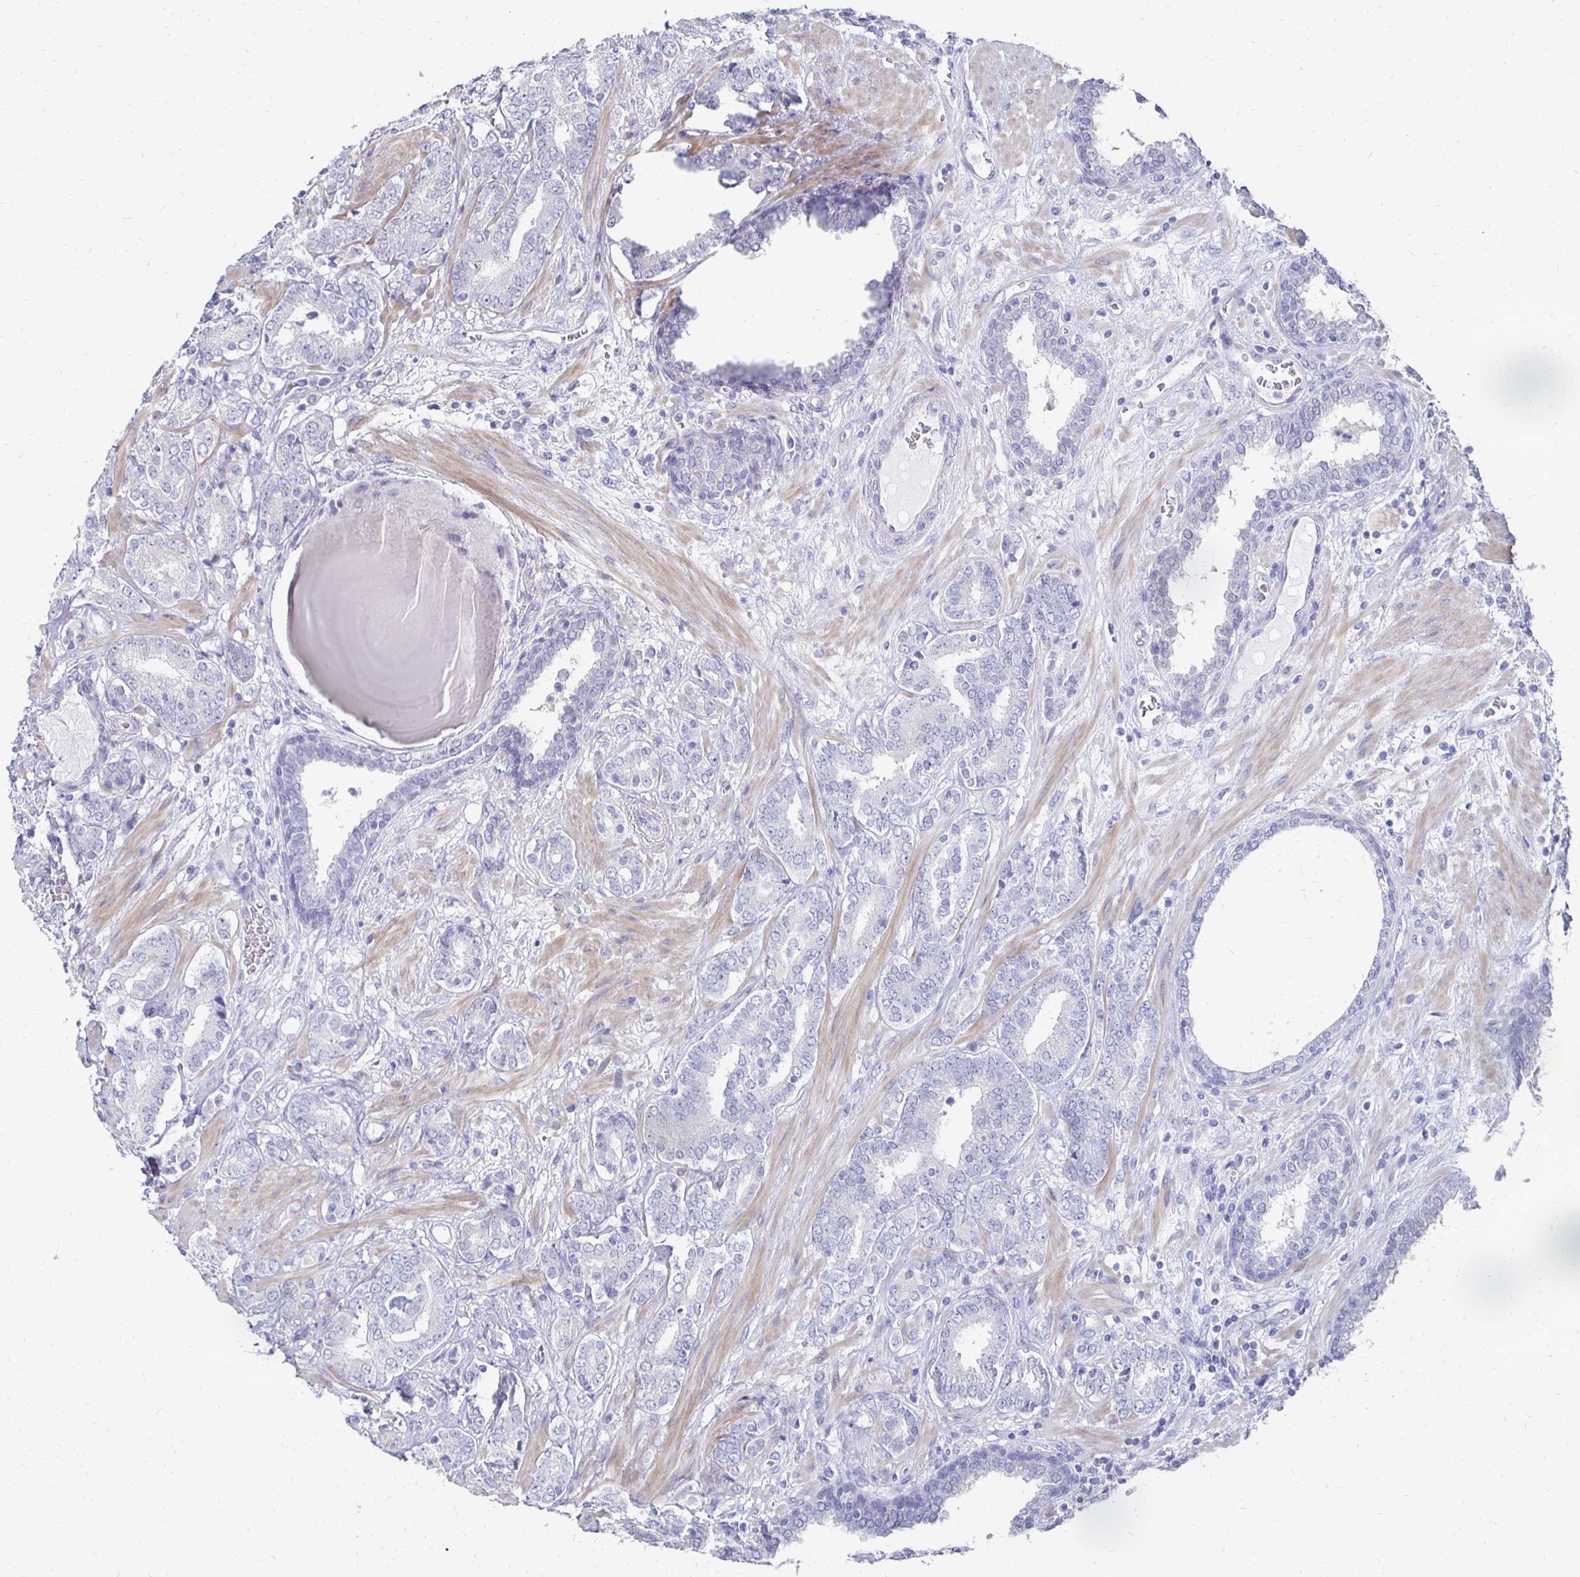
{"staining": {"intensity": "negative", "quantity": "none", "location": "none"}, "tissue": "prostate cancer", "cell_type": "Tumor cells", "image_type": "cancer", "snomed": [{"axis": "morphology", "description": "Adenocarcinoma, High grade"}, {"axis": "topography", "description": "Prostate"}], "caption": "This is an immunohistochemistry (IHC) photomicrograph of prostate cancer. There is no positivity in tumor cells.", "gene": "SYCP3", "patient": {"sex": "male", "age": 62}}